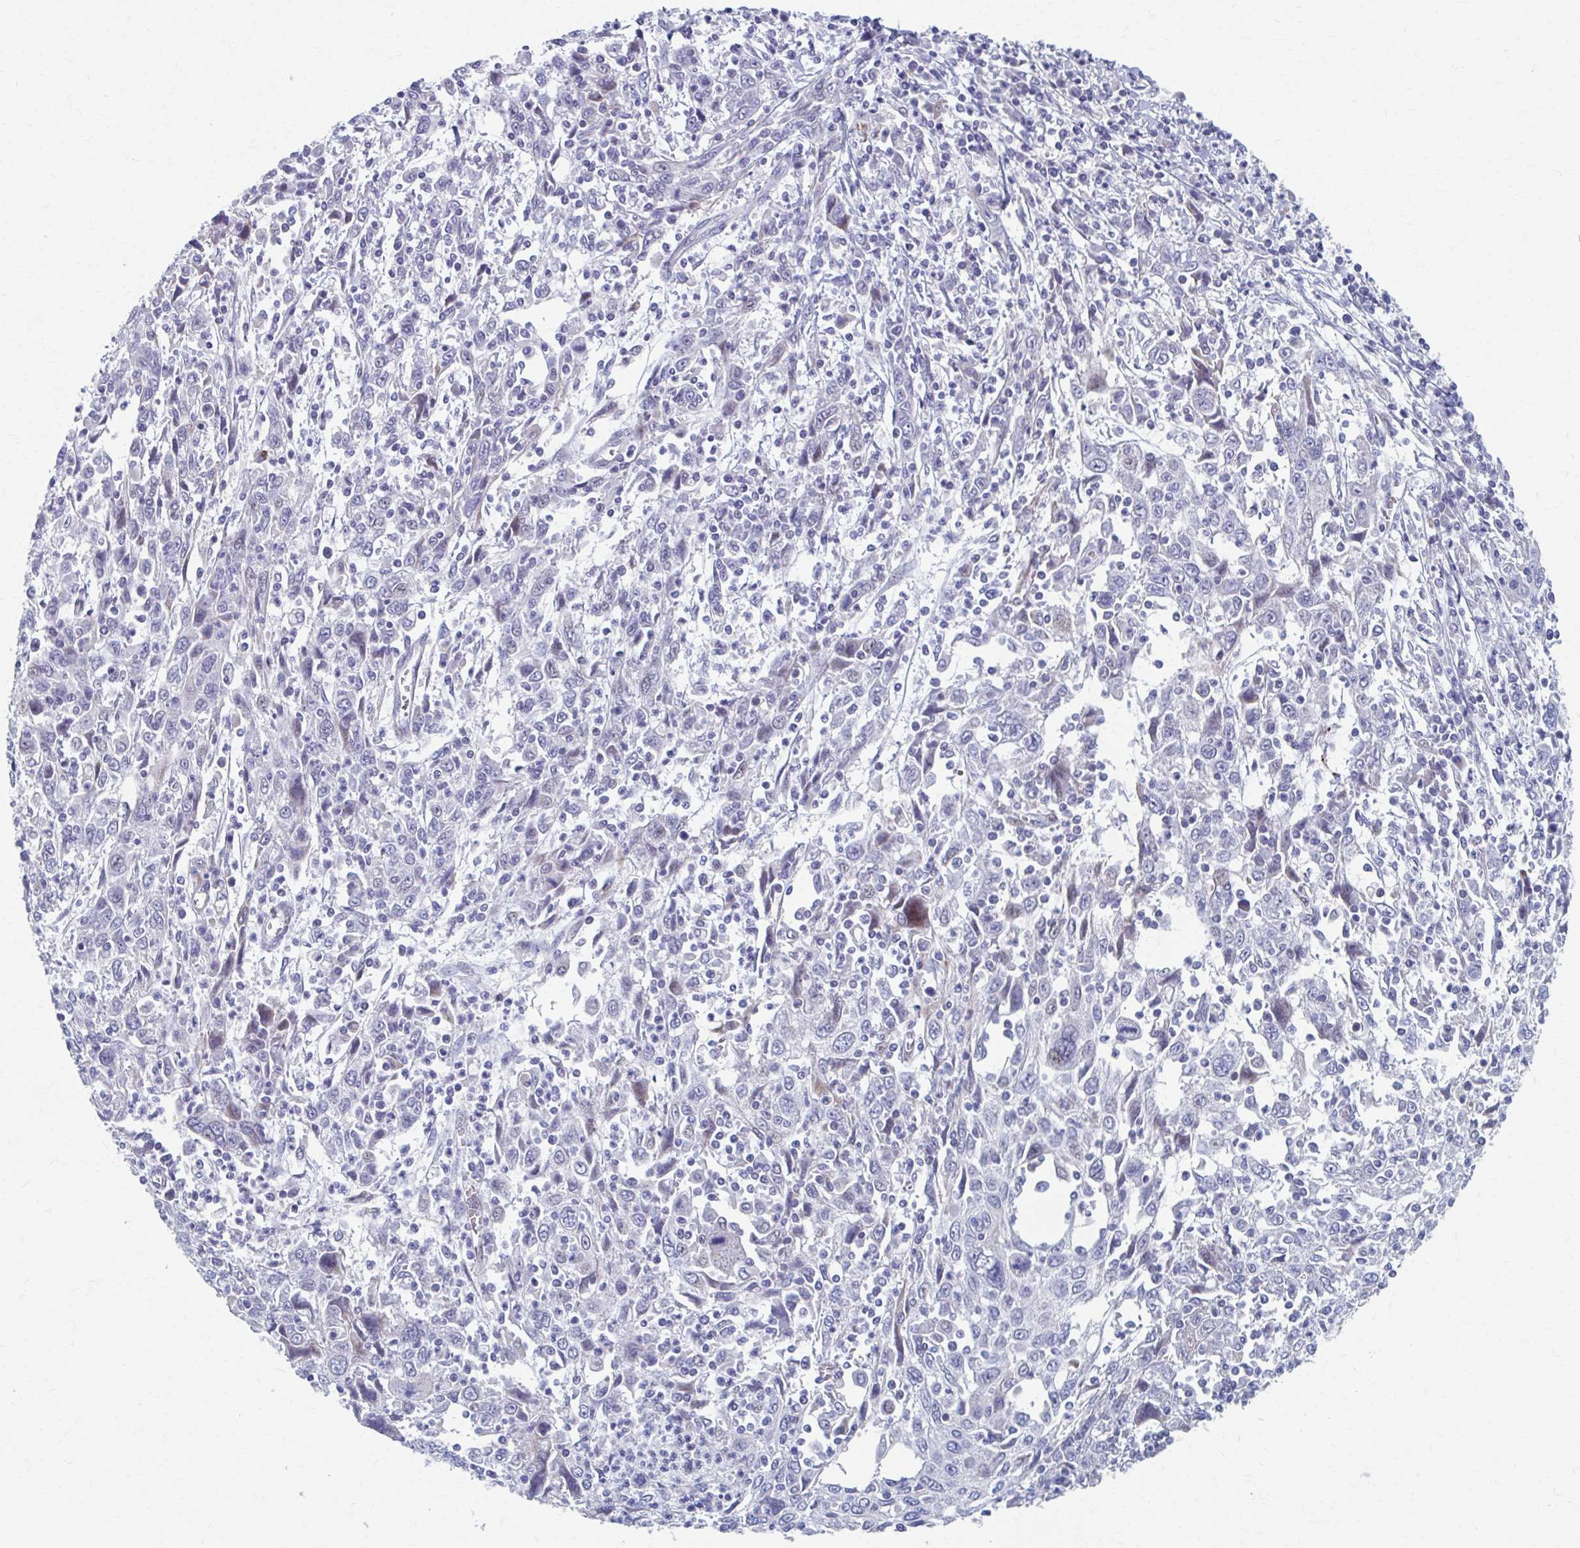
{"staining": {"intensity": "negative", "quantity": "none", "location": "none"}, "tissue": "cervical cancer", "cell_type": "Tumor cells", "image_type": "cancer", "snomed": [{"axis": "morphology", "description": "Squamous cell carcinoma, NOS"}, {"axis": "topography", "description": "Cervix"}], "caption": "The image shows no staining of tumor cells in cervical squamous cell carcinoma. The staining is performed using DAB (3,3'-diaminobenzidine) brown chromogen with nuclei counter-stained in using hematoxylin.", "gene": "ABHD16B", "patient": {"sex": "female", "age": 46}}